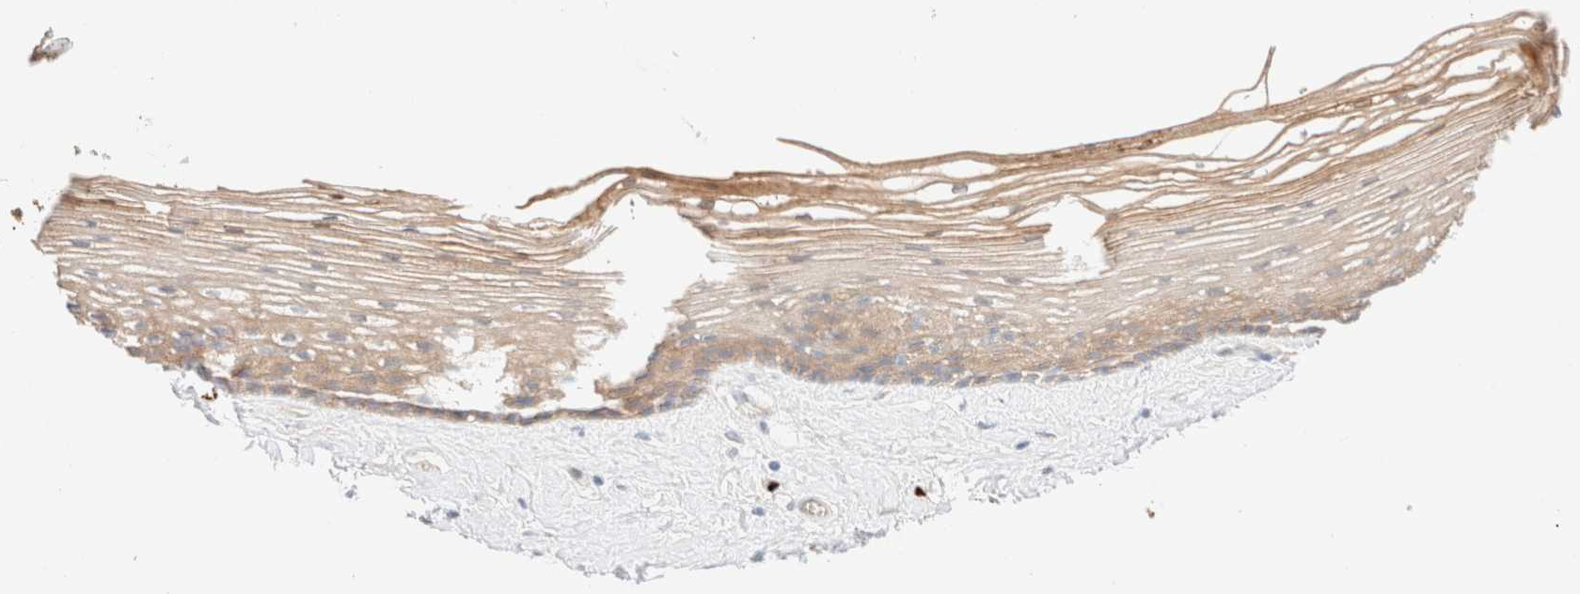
{"staining": {"intensity": "moderate", "quantity": ">75%", "location": "cytoplasmic/membranous"}, "tissue": "vagina", "cell_type": "Squamous epithelial cells", "image_type": "normal", "snomed": [{"axis": "morphology", "description": "Normal tissue, NOS"}, {"axis": "topography", "description": "Vagina"}], "caption": "This histopathology image exhibits normal vagina stained with immunohistochemistry to label a protein in brown. The cytoplasmic/membranous of squamous epithelial cells show moderate positivity for the protein. Nuclei are counter-stained blue.", "gene": "NIBAN2", "patient": {"sex": "female", "age": 46}}